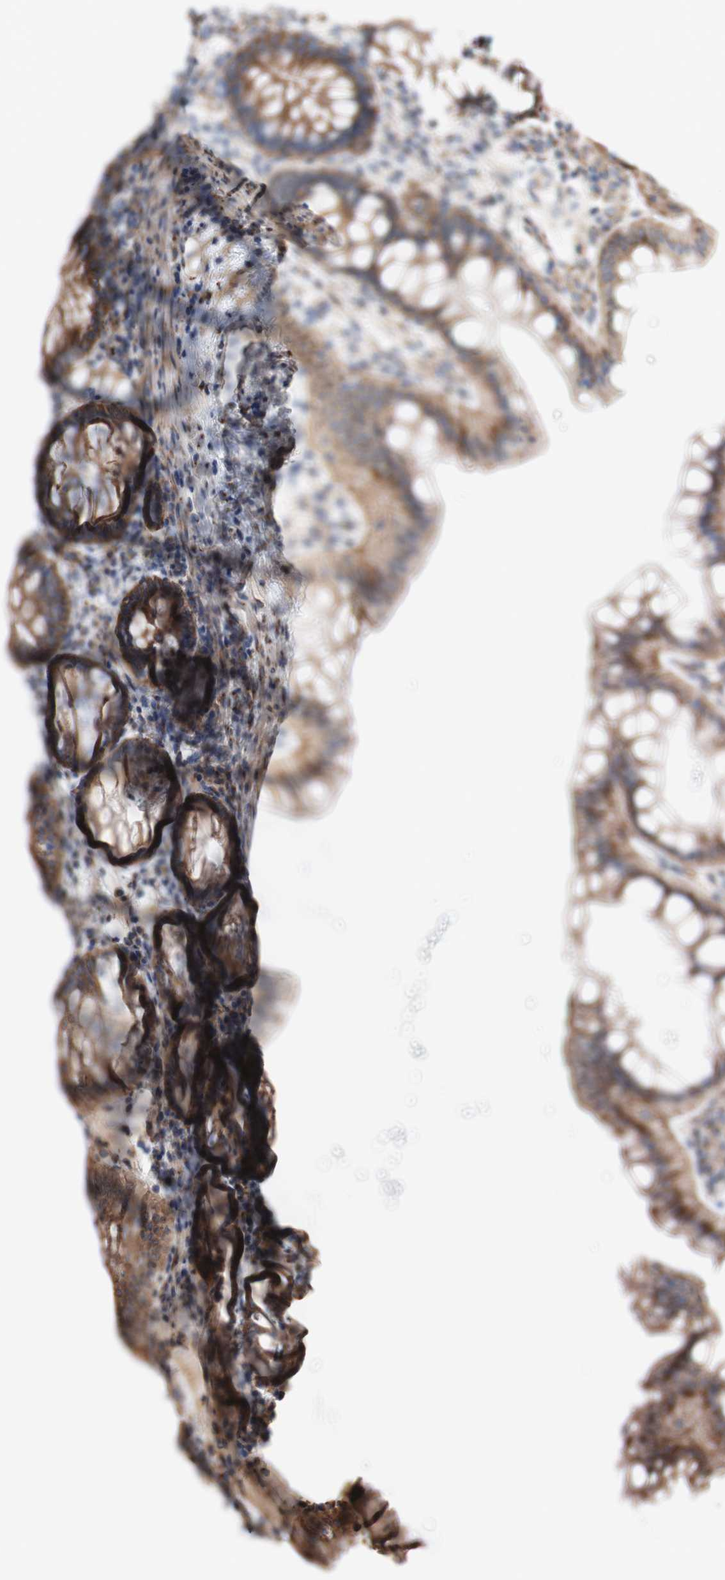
{"staining": {"intensity": "moderate", "quantity": ">75%", "location": "cytoplasmic/membranous"}, "tissue": "rectum", "cell_type": "Glandular cells", "image_type": "normal", "snomed": [{"axis": "morphology", "description": "Normal tissue, NOS"}, {"axis": "topography", "description": "Rectum"}], "caption": "Immunohistochemical staining of unremarkable rectum reveals moderate cytoplasmic/membranous protein expression in about >75% of glandular cells.", "gene": "LRIG3", "patient": {"sex": "female", "age": 24}}